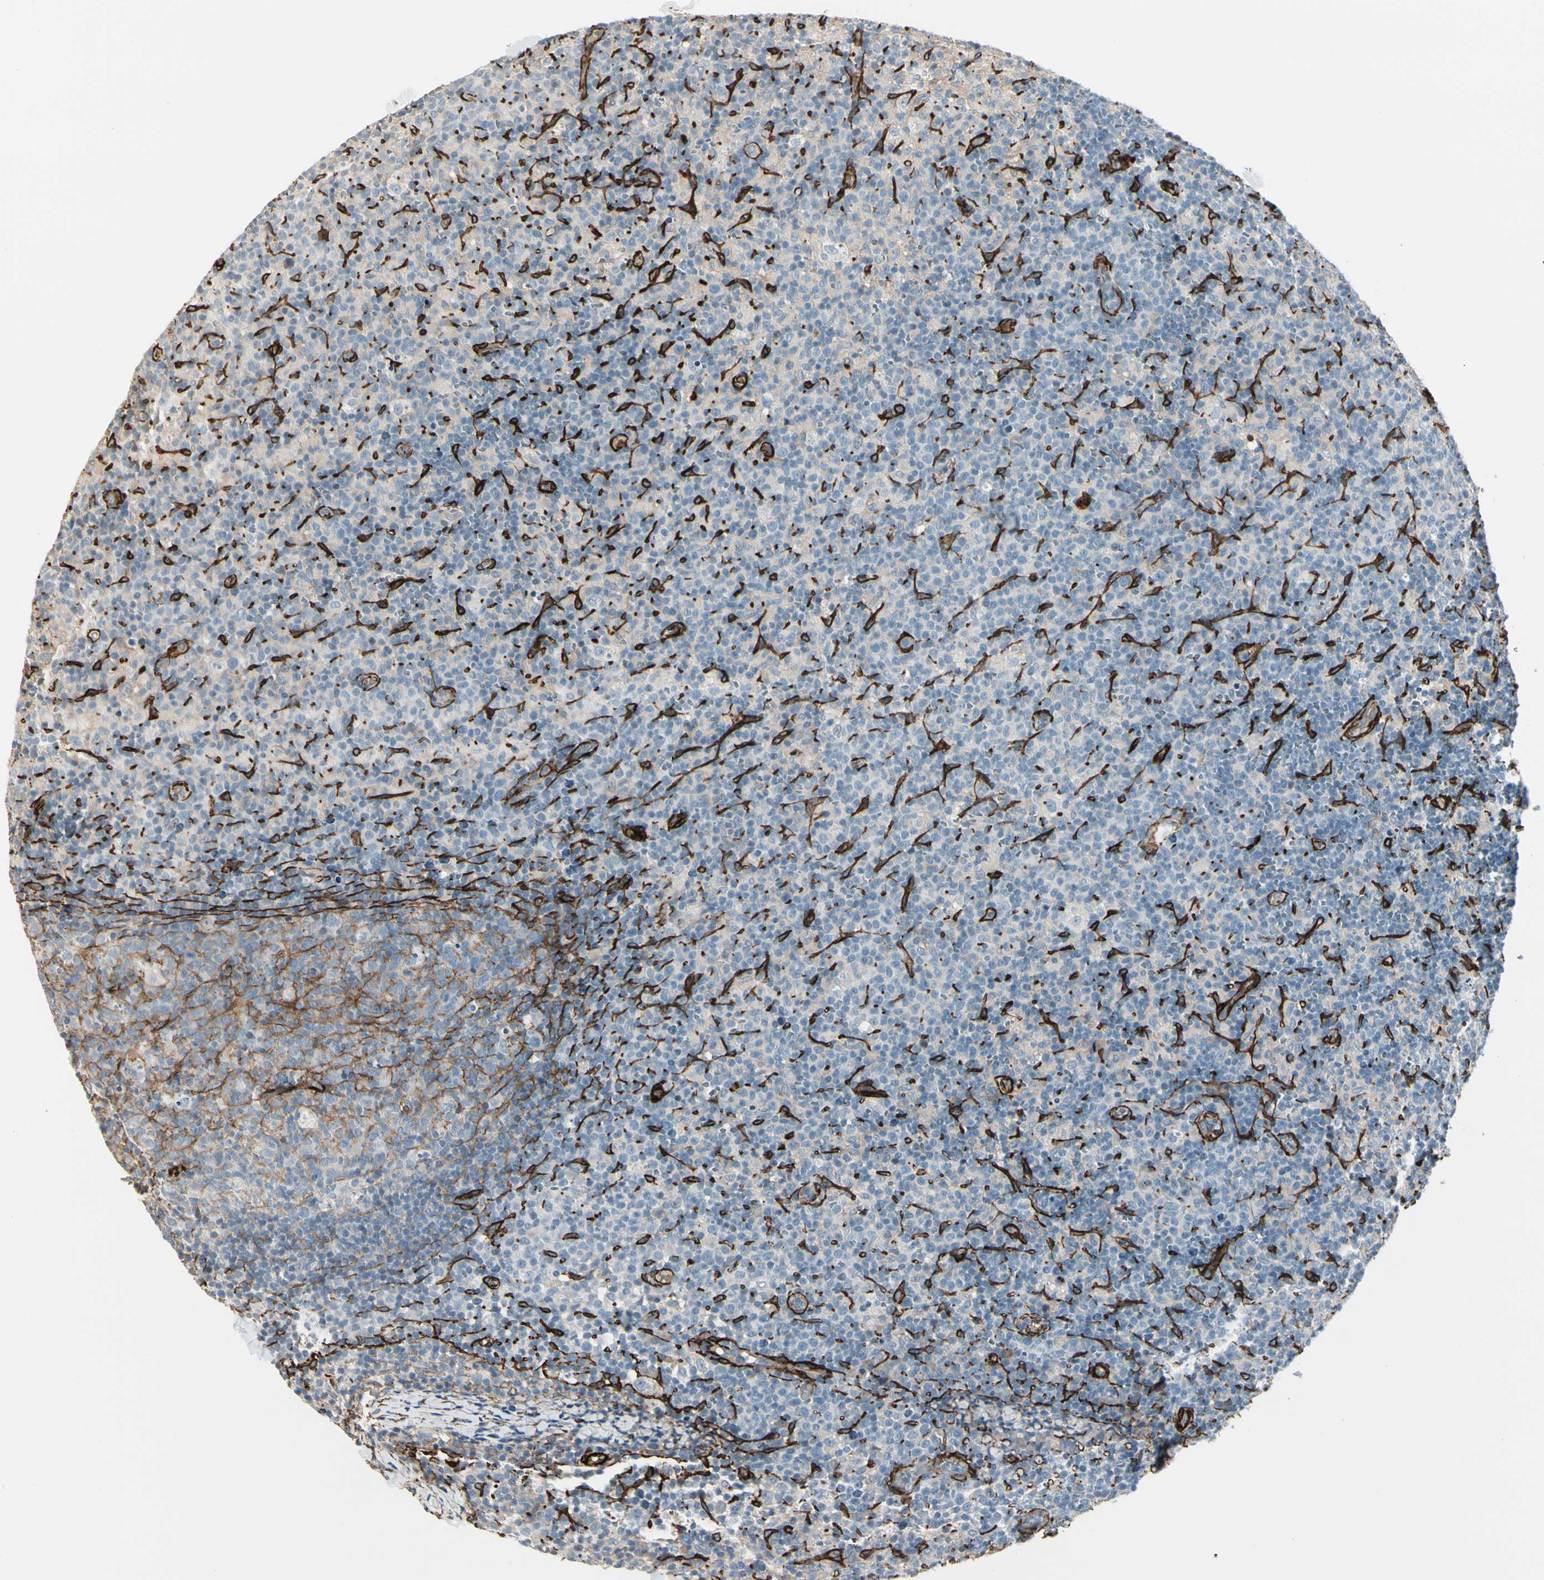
{"staining": {"intensity": "negative", "quantity": "none", "location": "none"}, "tissue": "lymph node", "cell_type": "Germinal center cells", "image_type": "normal", "snomed": [{"axis": "morphology", "description": "Normal tissue, NOS"}, {"axis": "morphology", "description": "Inflammation, NOS"}, {"axis": "topography", "description": "Lymph node"}], "caption": "A histopathology image of lymph node stained for a protein shows no brown staining in germinal center cells. Nuclei are stained in blue.", "gene": "CALD1", "patient": {"sex": "male", "age": 55}}